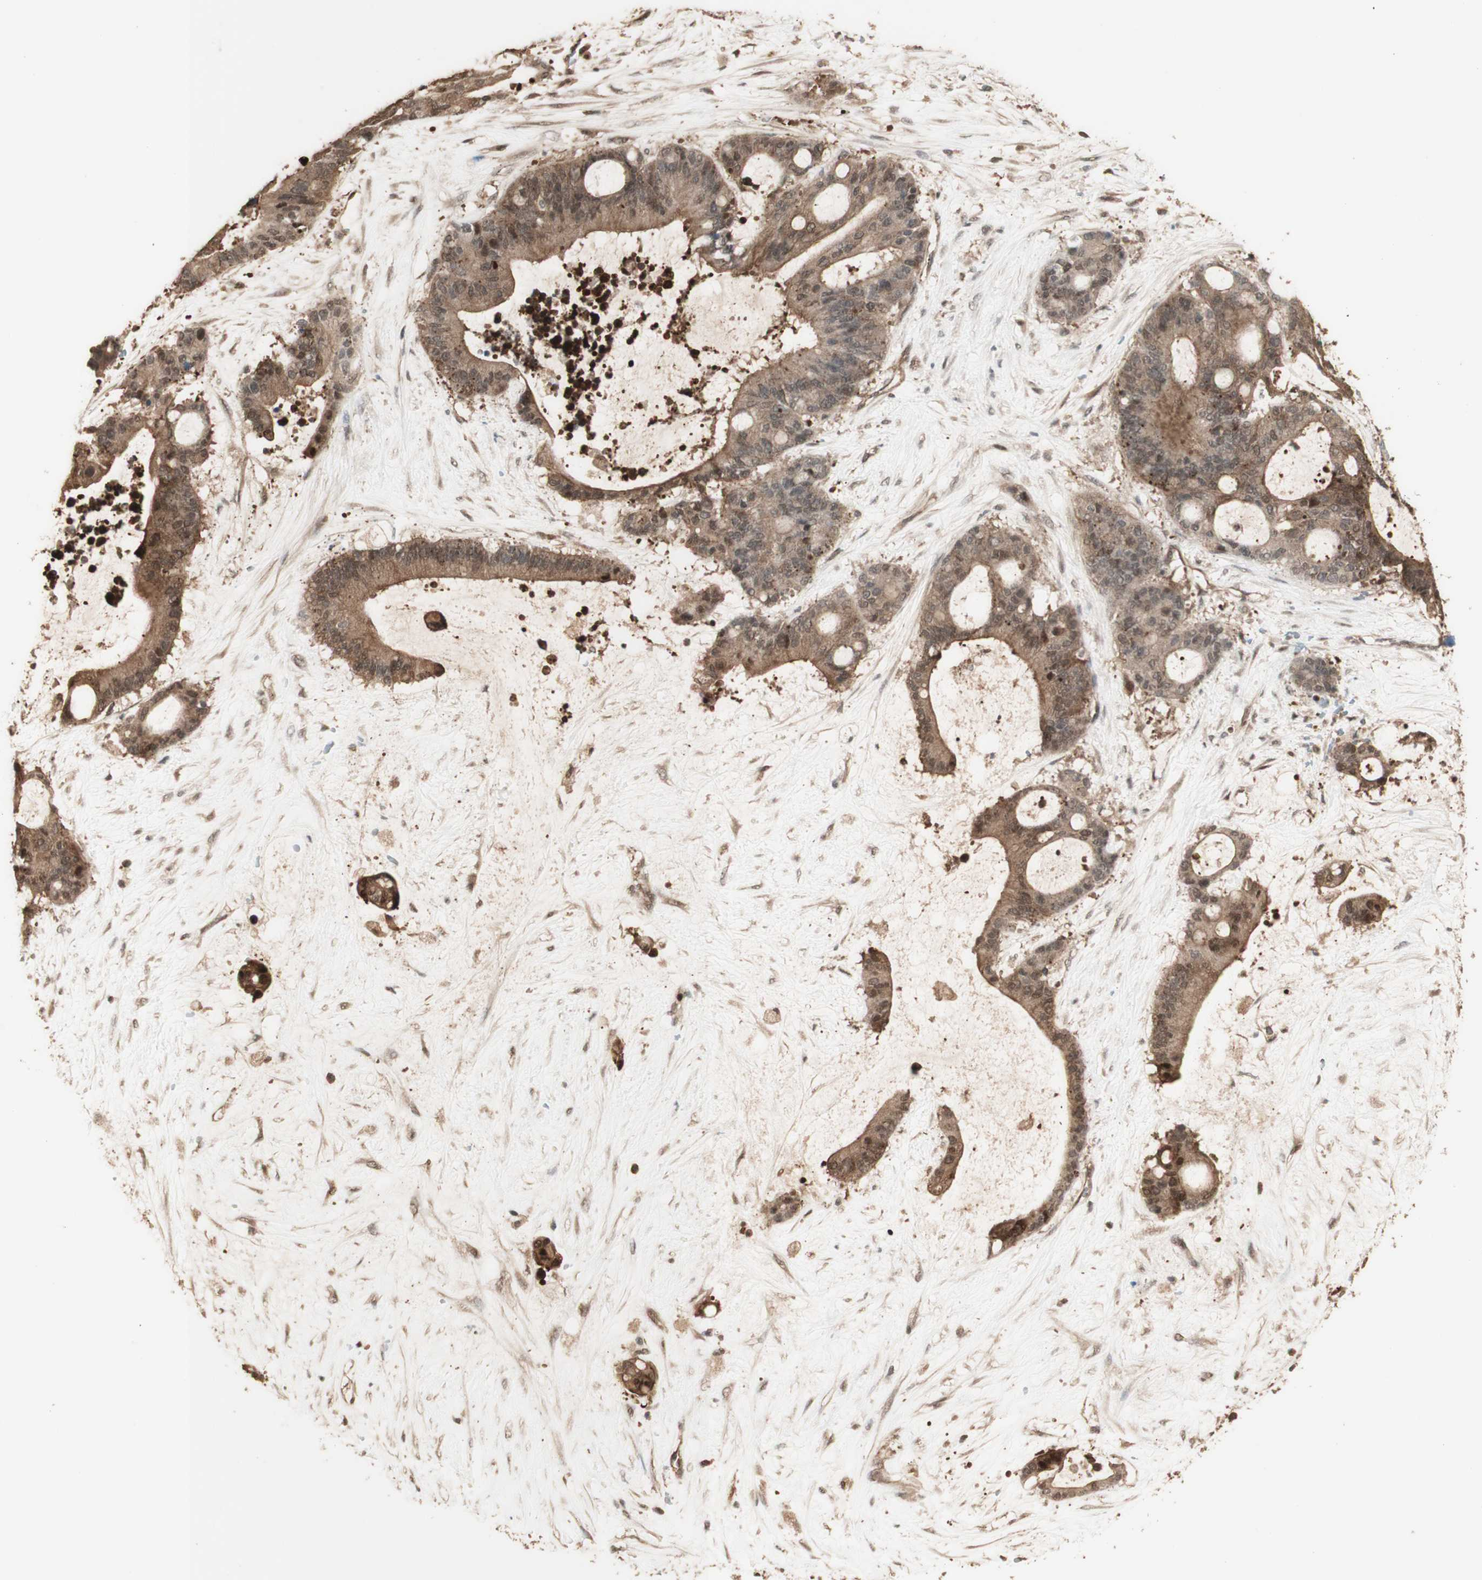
{"staining": {"intensity": "moderate", "quantity": ">75%", "location": "cytoplasmic/membranous"}, "tissue": "liver cancer", "cell_type": "Tumor cells", "image_type": "cancer", "snomed": [{"axis": "morphology", "description": "Cholangiocarcinoma"}, {"axis": "topography", "description": "Liver"}], "caption": "Immunohistochemical staining of cholangiocarcinoma (liver) demonstrates medium levels of moderate cytoplasmic/membranous protein expression in approximately >75% of tumor cells. The staining was performed using DAB (3,3'-diaminobenzidine), with brown indicating positive protein expression. Nuclei are stained blue with hematoxylin.", "gene": "YWHAB", "patient": {"sex": "female", "age": 73}}